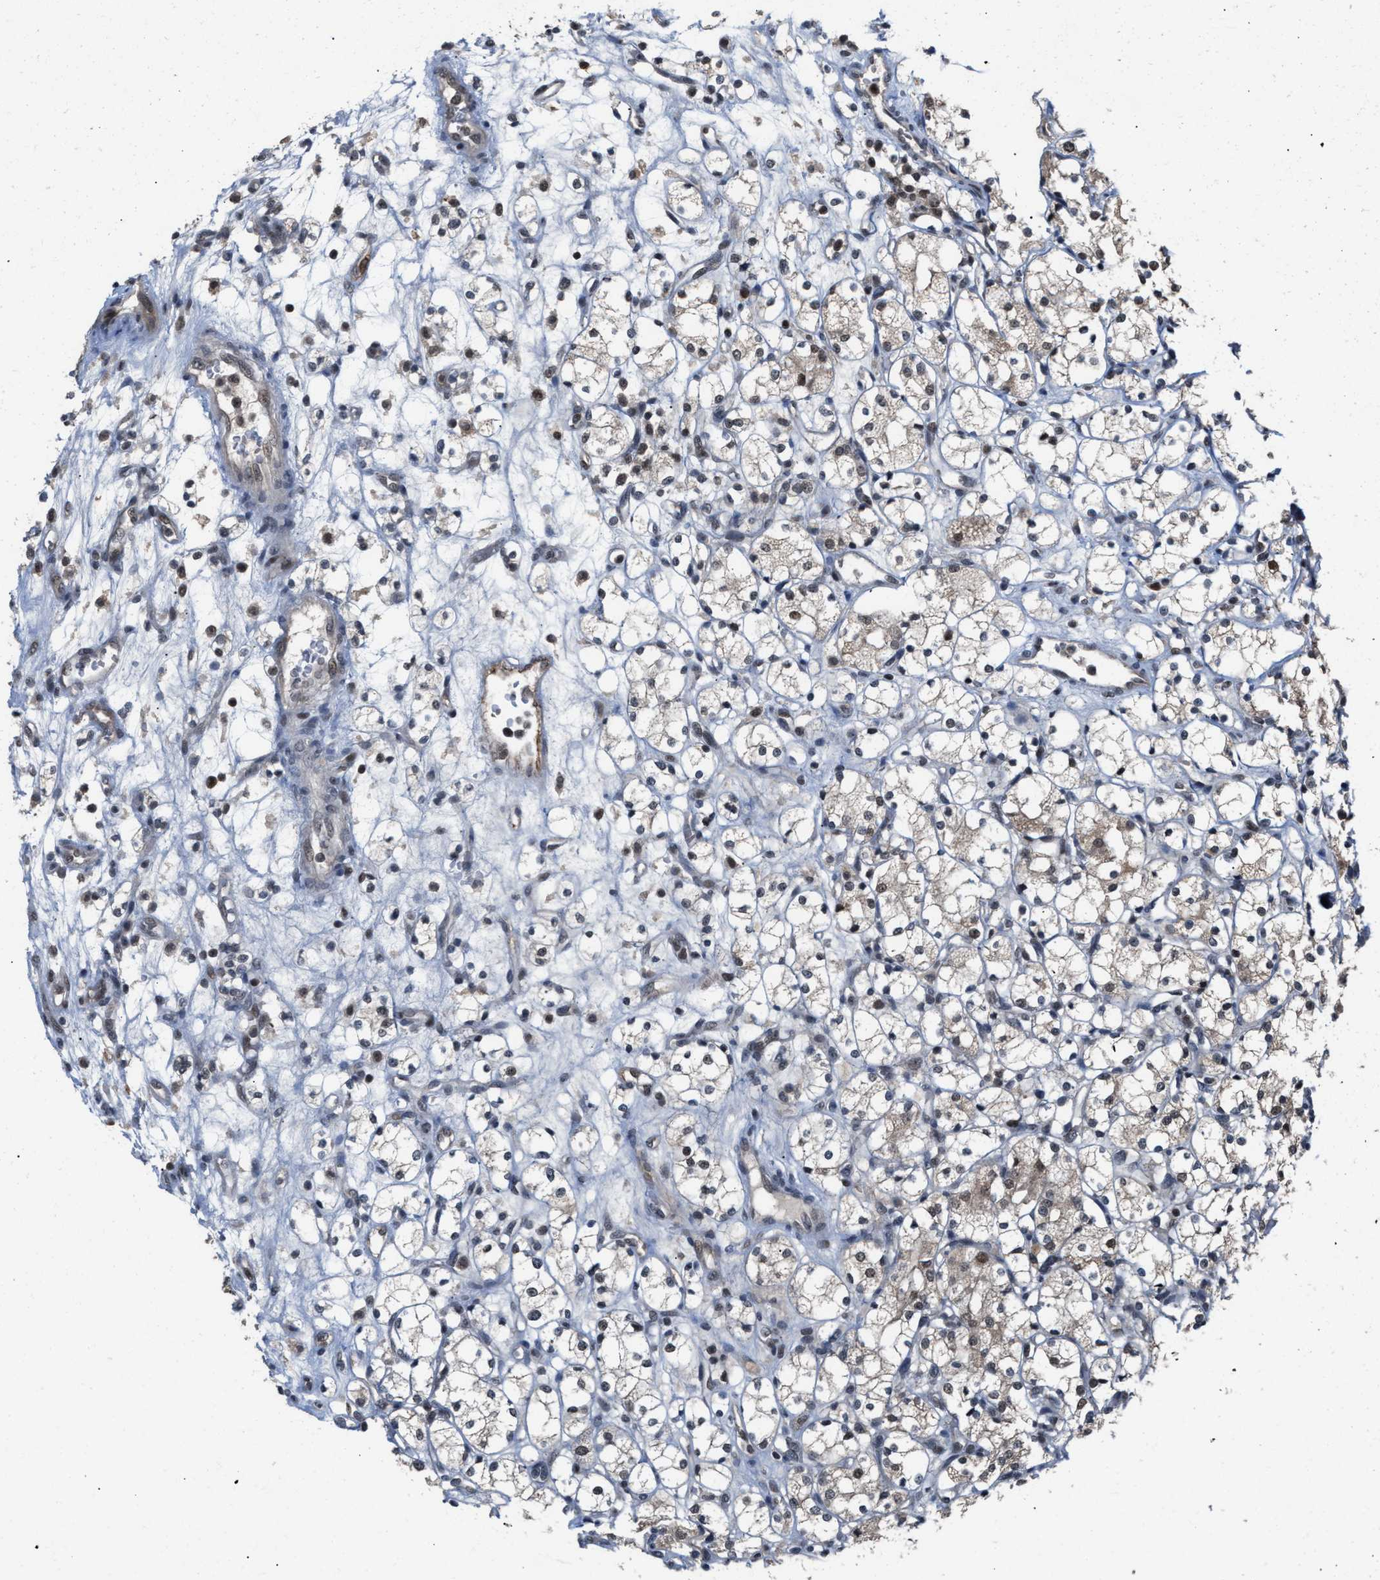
{"staining": {"intensity": "weak", "quantity": "25%-75%", "location": "nuclear"}, "tissue": "renal cancer", "cell_type": "Tumor cells", "image_type": "cancer", "snomed": [{"axis": "morphology", "description": "Adenocarcinoma, NOS"}, {"axis": "topography", "description": "Kidney"}], "caption": "Renal cancer (adenocarcinoma) stained with a brown dye shows weak nuclear positive positivity in approximately 25%-75% of tumor cells.", "gene": "C9orf78", "patient": {"sex": "male", "age": 77}}